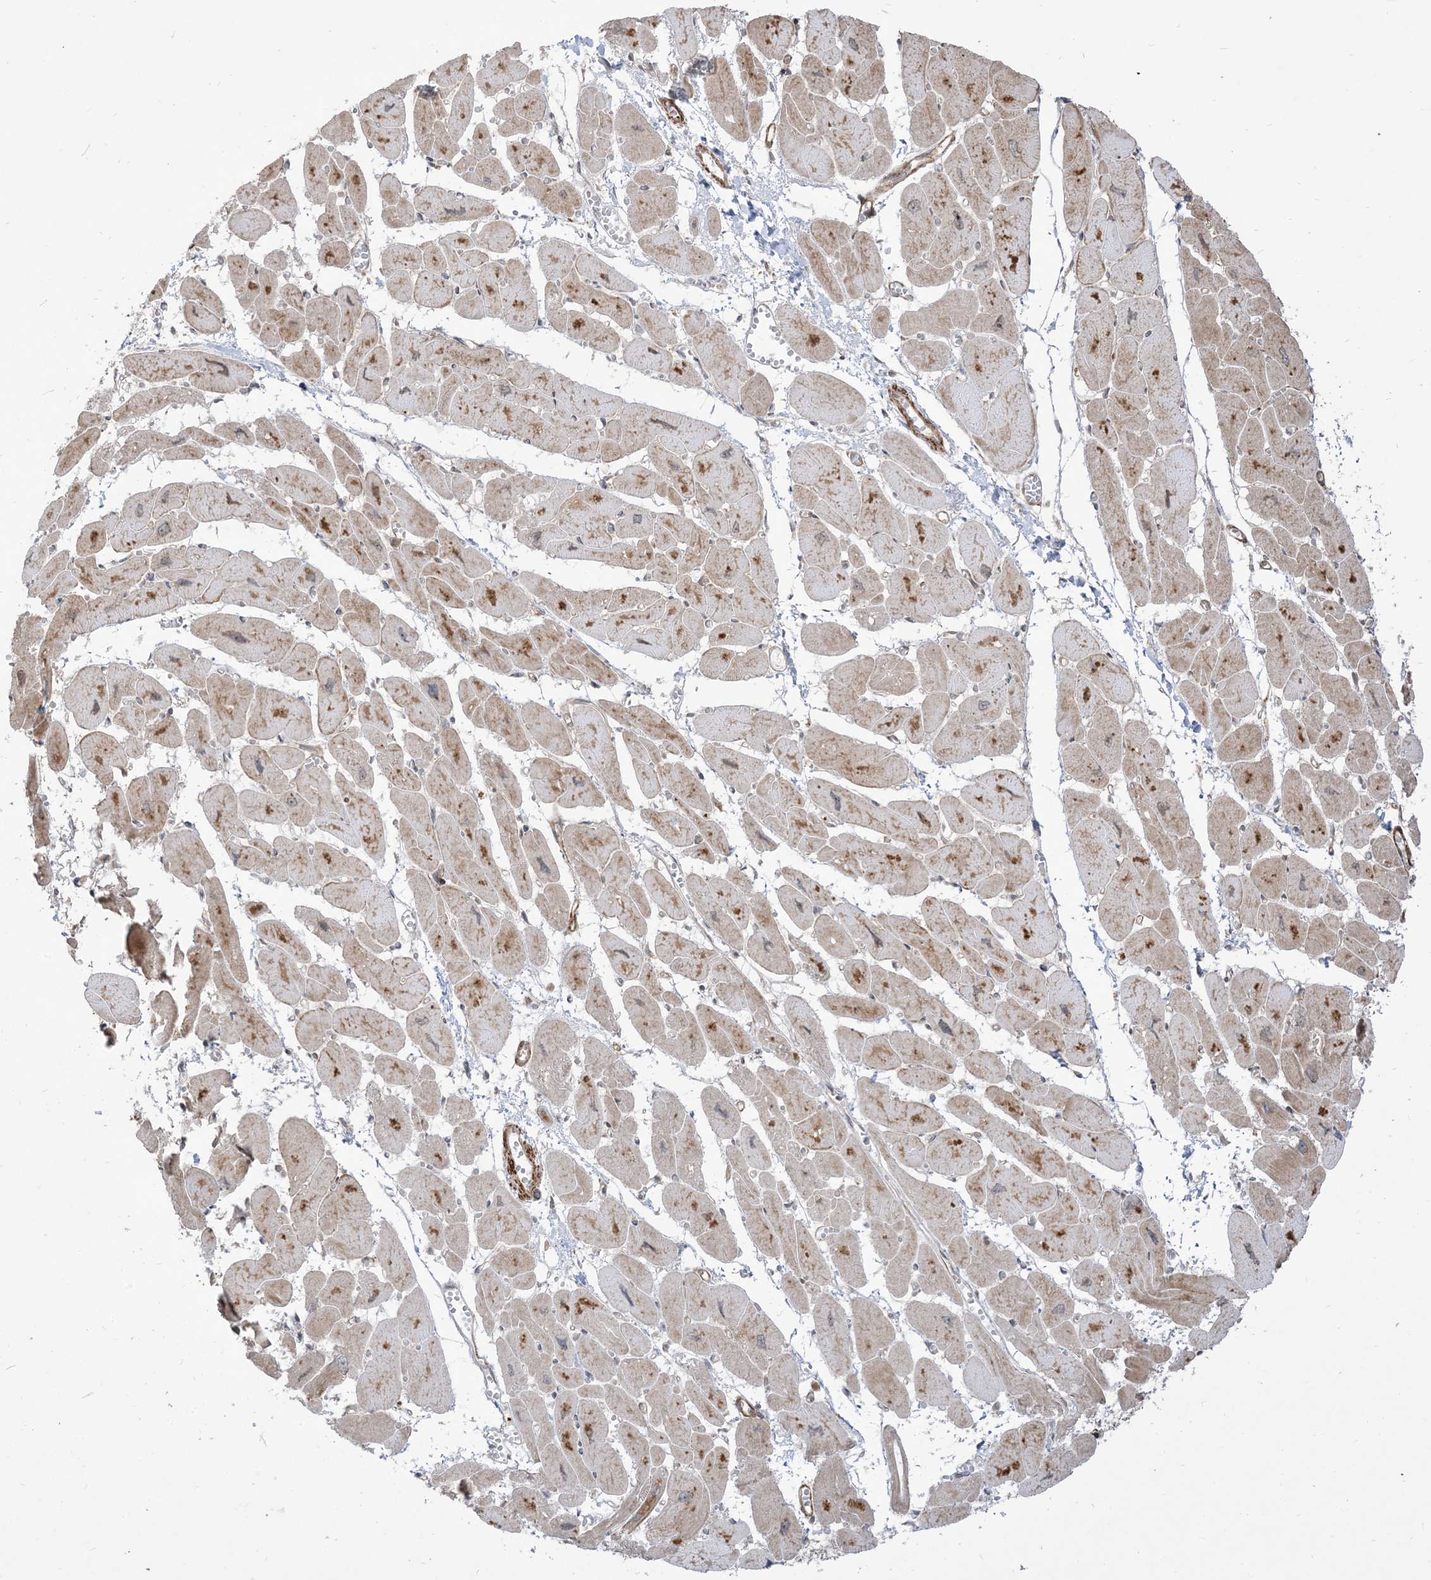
{"staining": {"intensity": "moderate", "quantity": "25%-75%", "location": "cytoplasmic/membranous"}, "tissue": "heart muscle", "cell_type": "Cardiomyocytes", "image_type": "normal", "snomed": [{"axis": "morphology", "description": "Normal tissue, NOS"}, {"axis": "topography", "description": "Heart"}], "caption": "Immunohistochemical staining of normal heart muscle displays medium levels of moderate cytoplasmic/membranous expression in about 25%-75% of cardiomyocytes. (DAB (3,3'-diaminobenzidine) IHC with brightfield microscopy, high magnification).", "gene": "TBCC", "patient": {"sex": "female", "age": 54}}